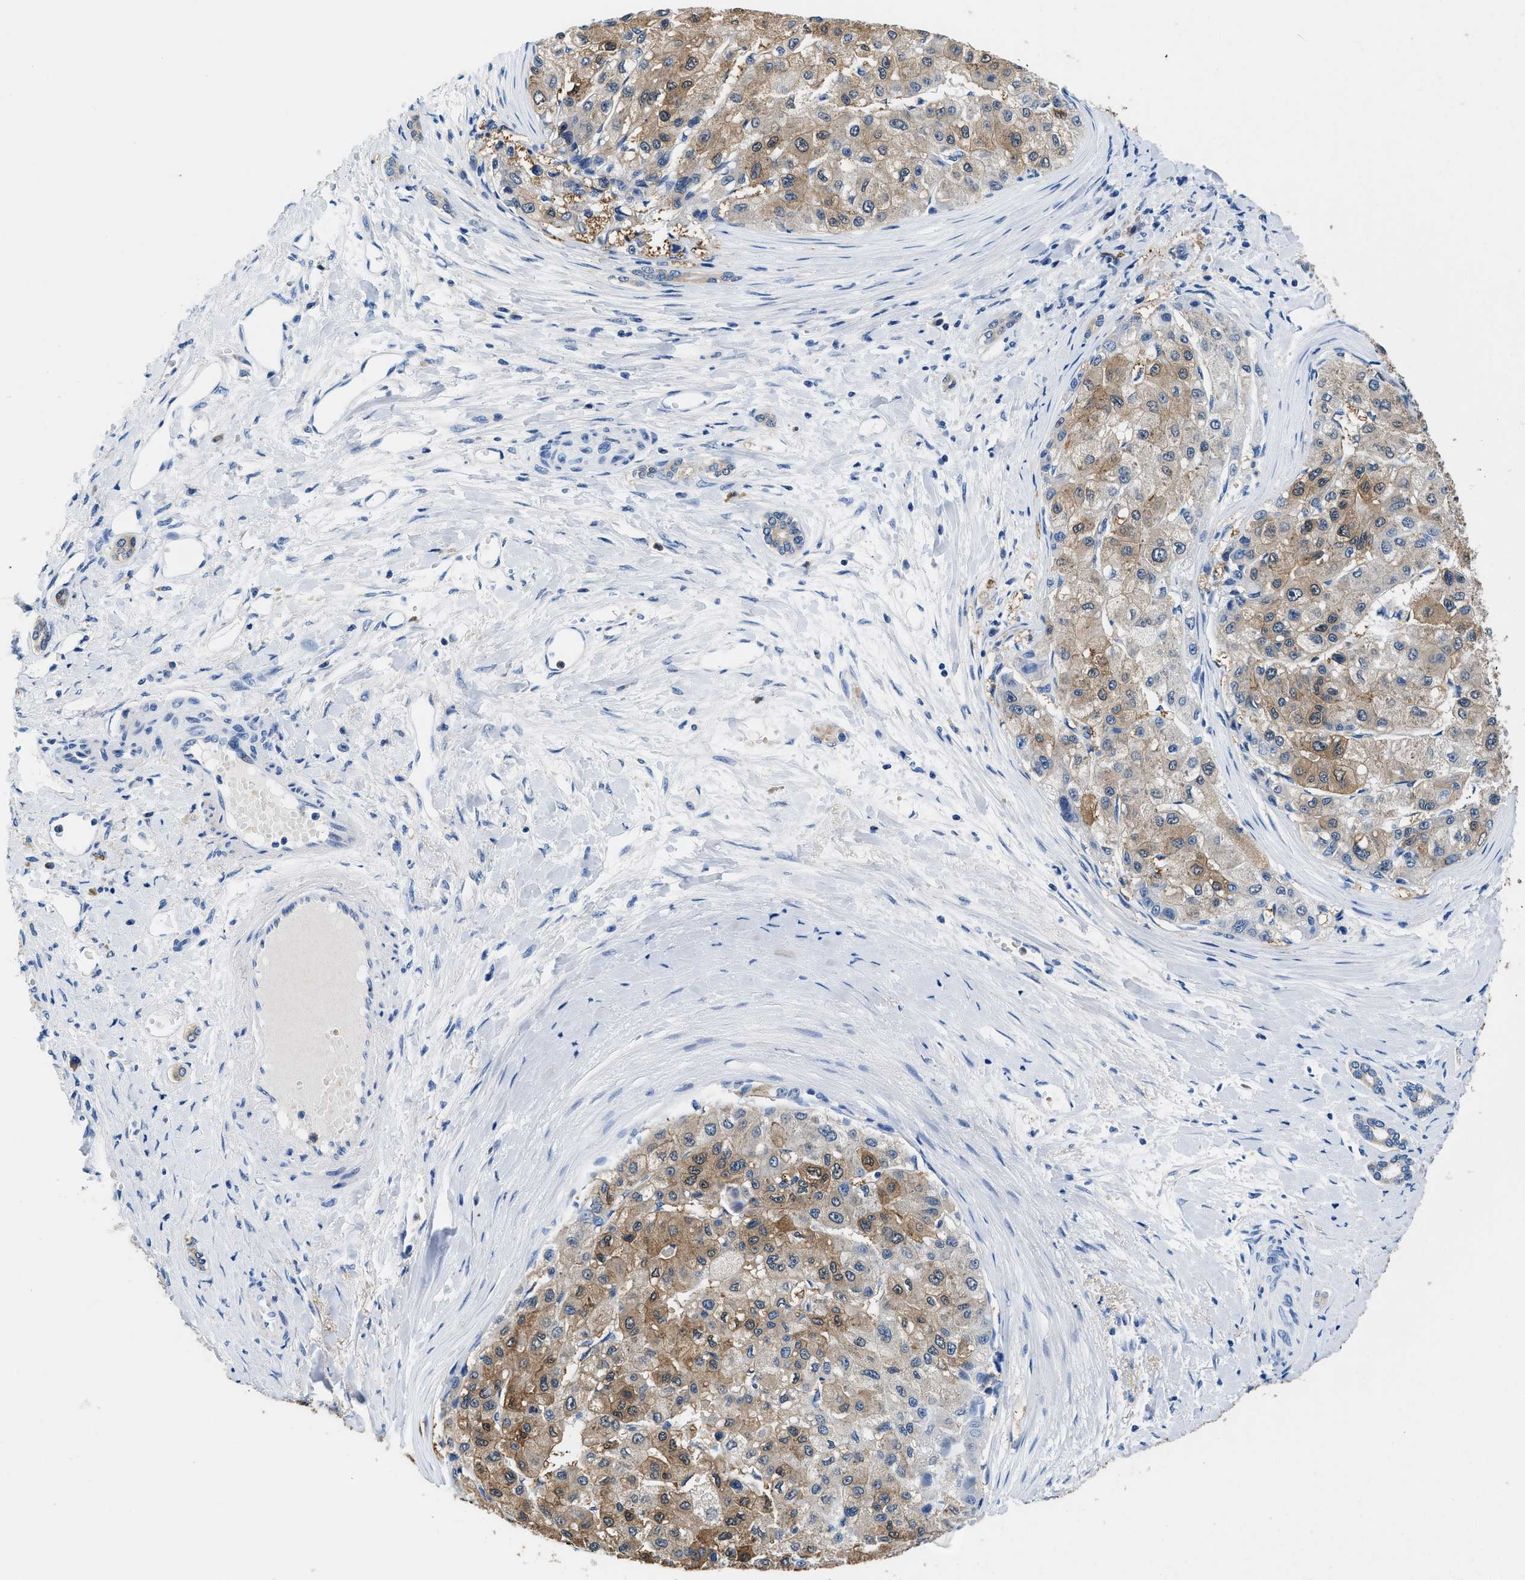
{"staining": {"intensity": "moderate", "quantity": ">75%", "location": "cytoplasmic/membranous"}, "tissue": "liver cancer", "cell_type": "Tumor cells", "image_type": "cancer", "snomed": [{"axis": "morphology", "description": "Carcinoma, Hepatocellular, NOS"}, {"axis": "topography", "description": "Liver"}], "caption": "A brown stain labels moderate cytoplasmic/membranous positivity of a protein in liver cancer tumor cells.", "gene": "FADS6", "patient": {"sex": "male", "age": 80}}